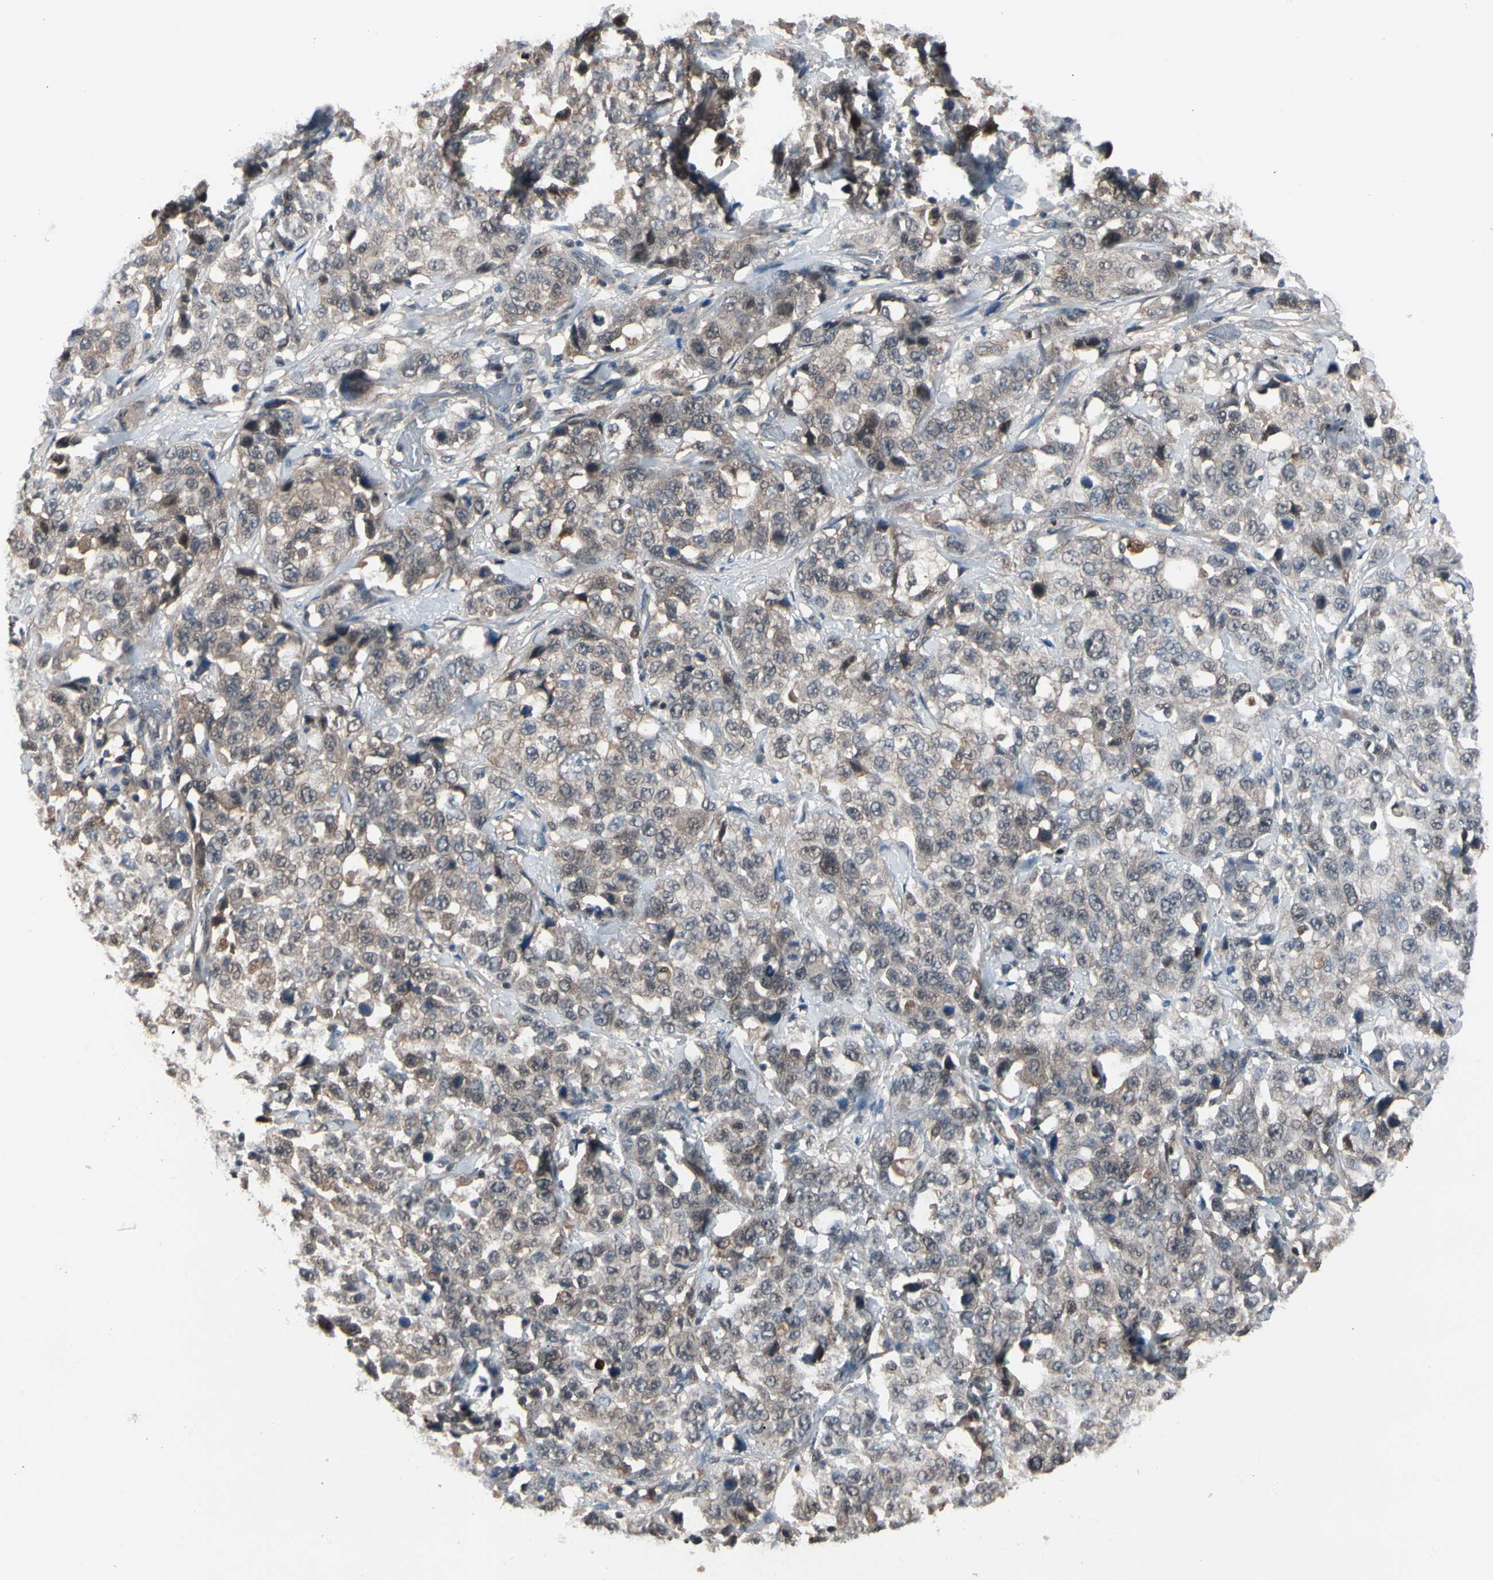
{"staining": {"intensity": "weak", "quantity": ">75%", "location": "cytoplasmic/membranous,nuclear"}, "tissue": "stomach cancer", "cell_type": "Tumor cells", "image_type": "cancer", "snomed": [{"axis": "morphology", "description": "Normal tissue, NOS"}, {"axis": "morphology", "description": "Adenocarcinoma, NOS"}, {"axis": "topography", "description": "Stomach"}], "caption": "A micrograph of human stomach cancer (adenocarcinoma) stained for a protein reveals weak cytoplasmic/membranous and nuclear brown staining in tumor cells.", "gene": "PSMA2", "patient": {"sex": "male", "age": 48}}